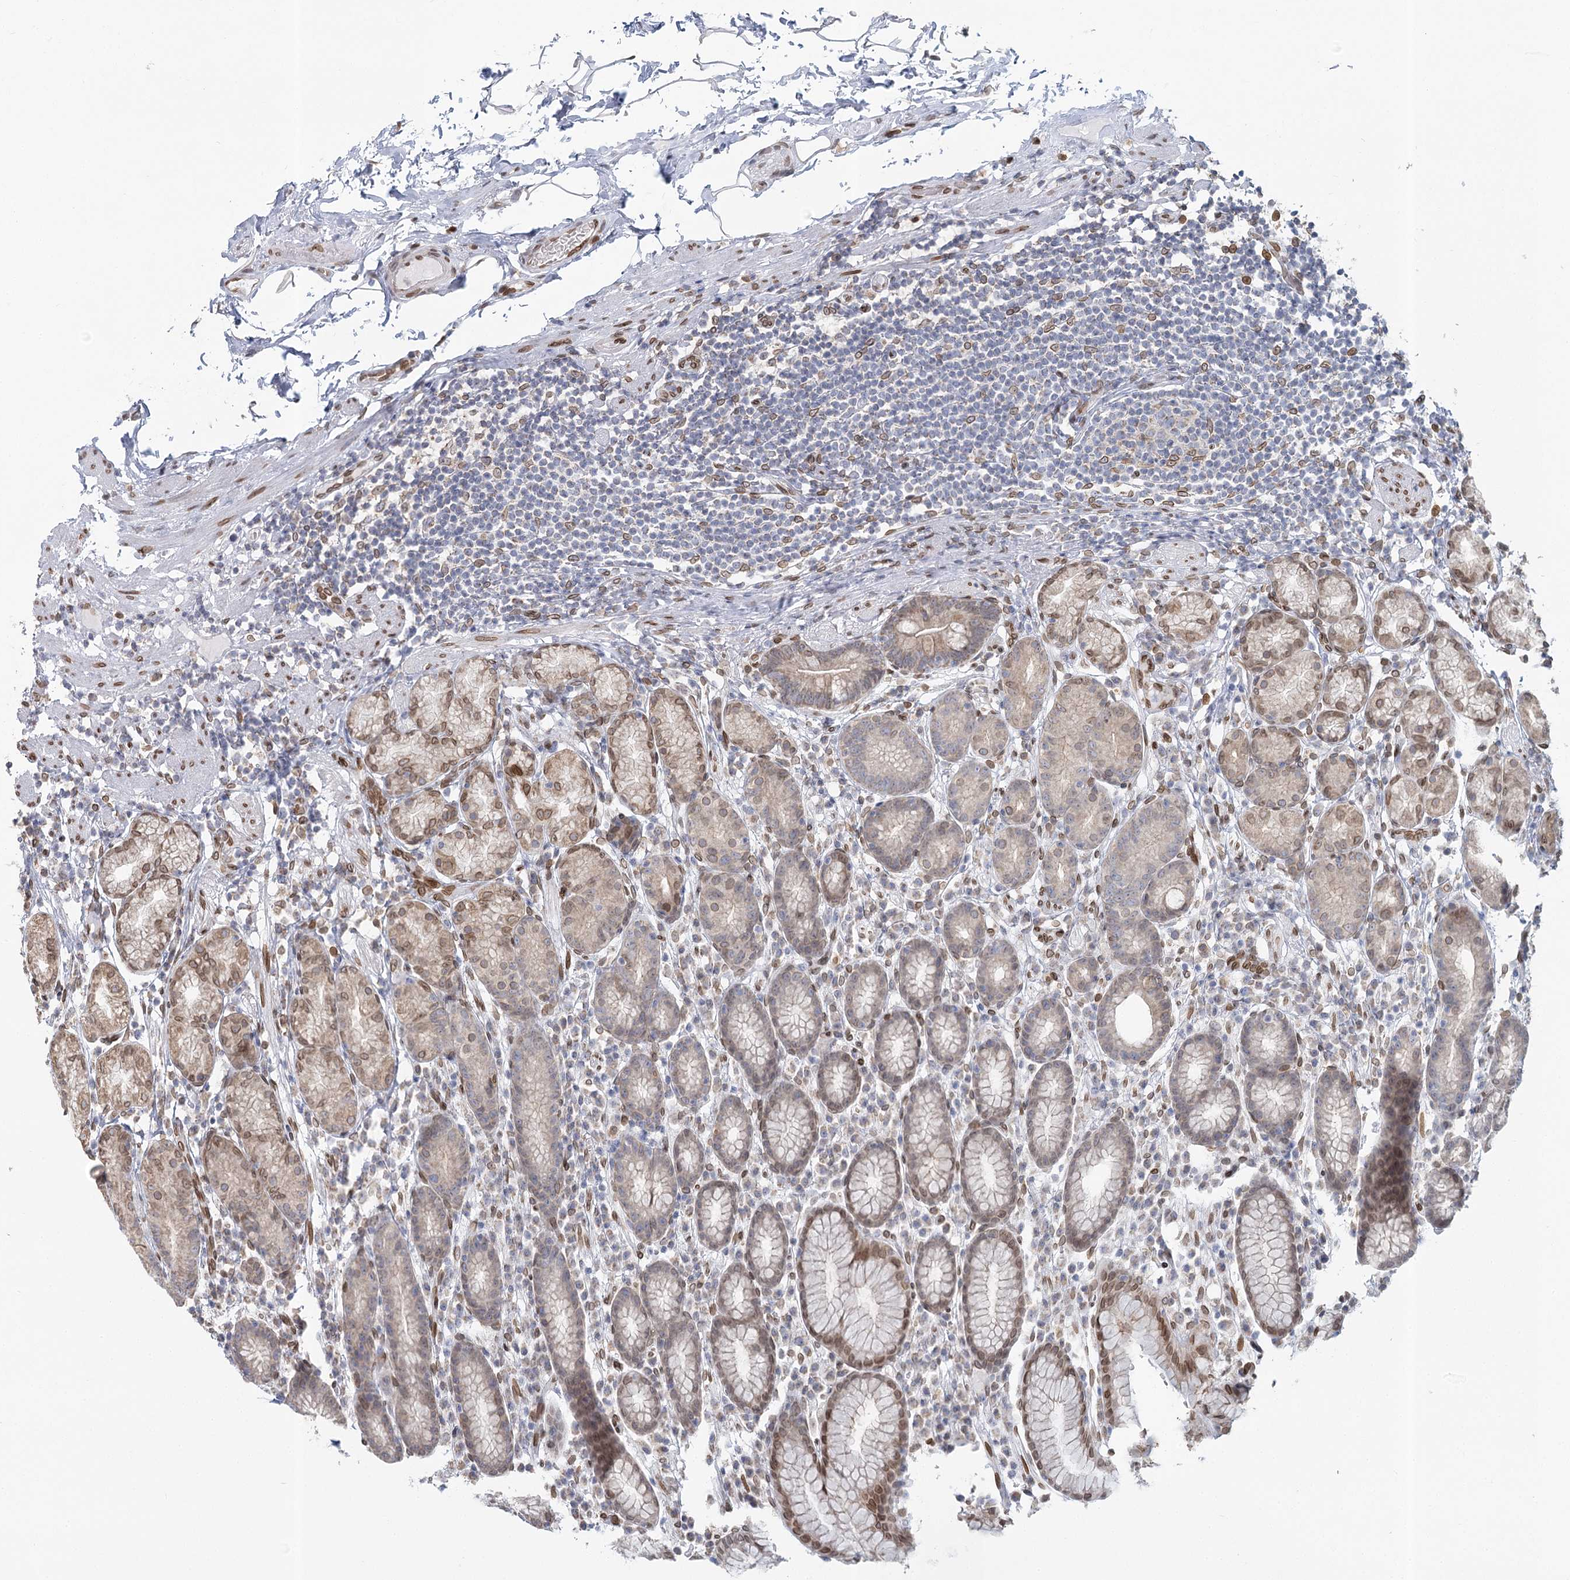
{"staining": {"intensity": "moderate", "quantity": "25%-75%", "location": "cytoplasmic/membranous,nuclear"}, "tissue": "stomach", "cell_type": "Glandular cells", "image_type": "normal", "snomed": [{"axis": "morphology", "description": "Normal tissue, NOS"}, {"axis": "topography", "description": "Stomach, lower"}], "caption": "The photomicrograph shows staining of benign stomach, revealing moderate cytoplasmic/membranous,nuclear protein expression (brown color) within glandular cells.", "gene": "VWA5A", "patient": {"sex": "male", "age": 52}}